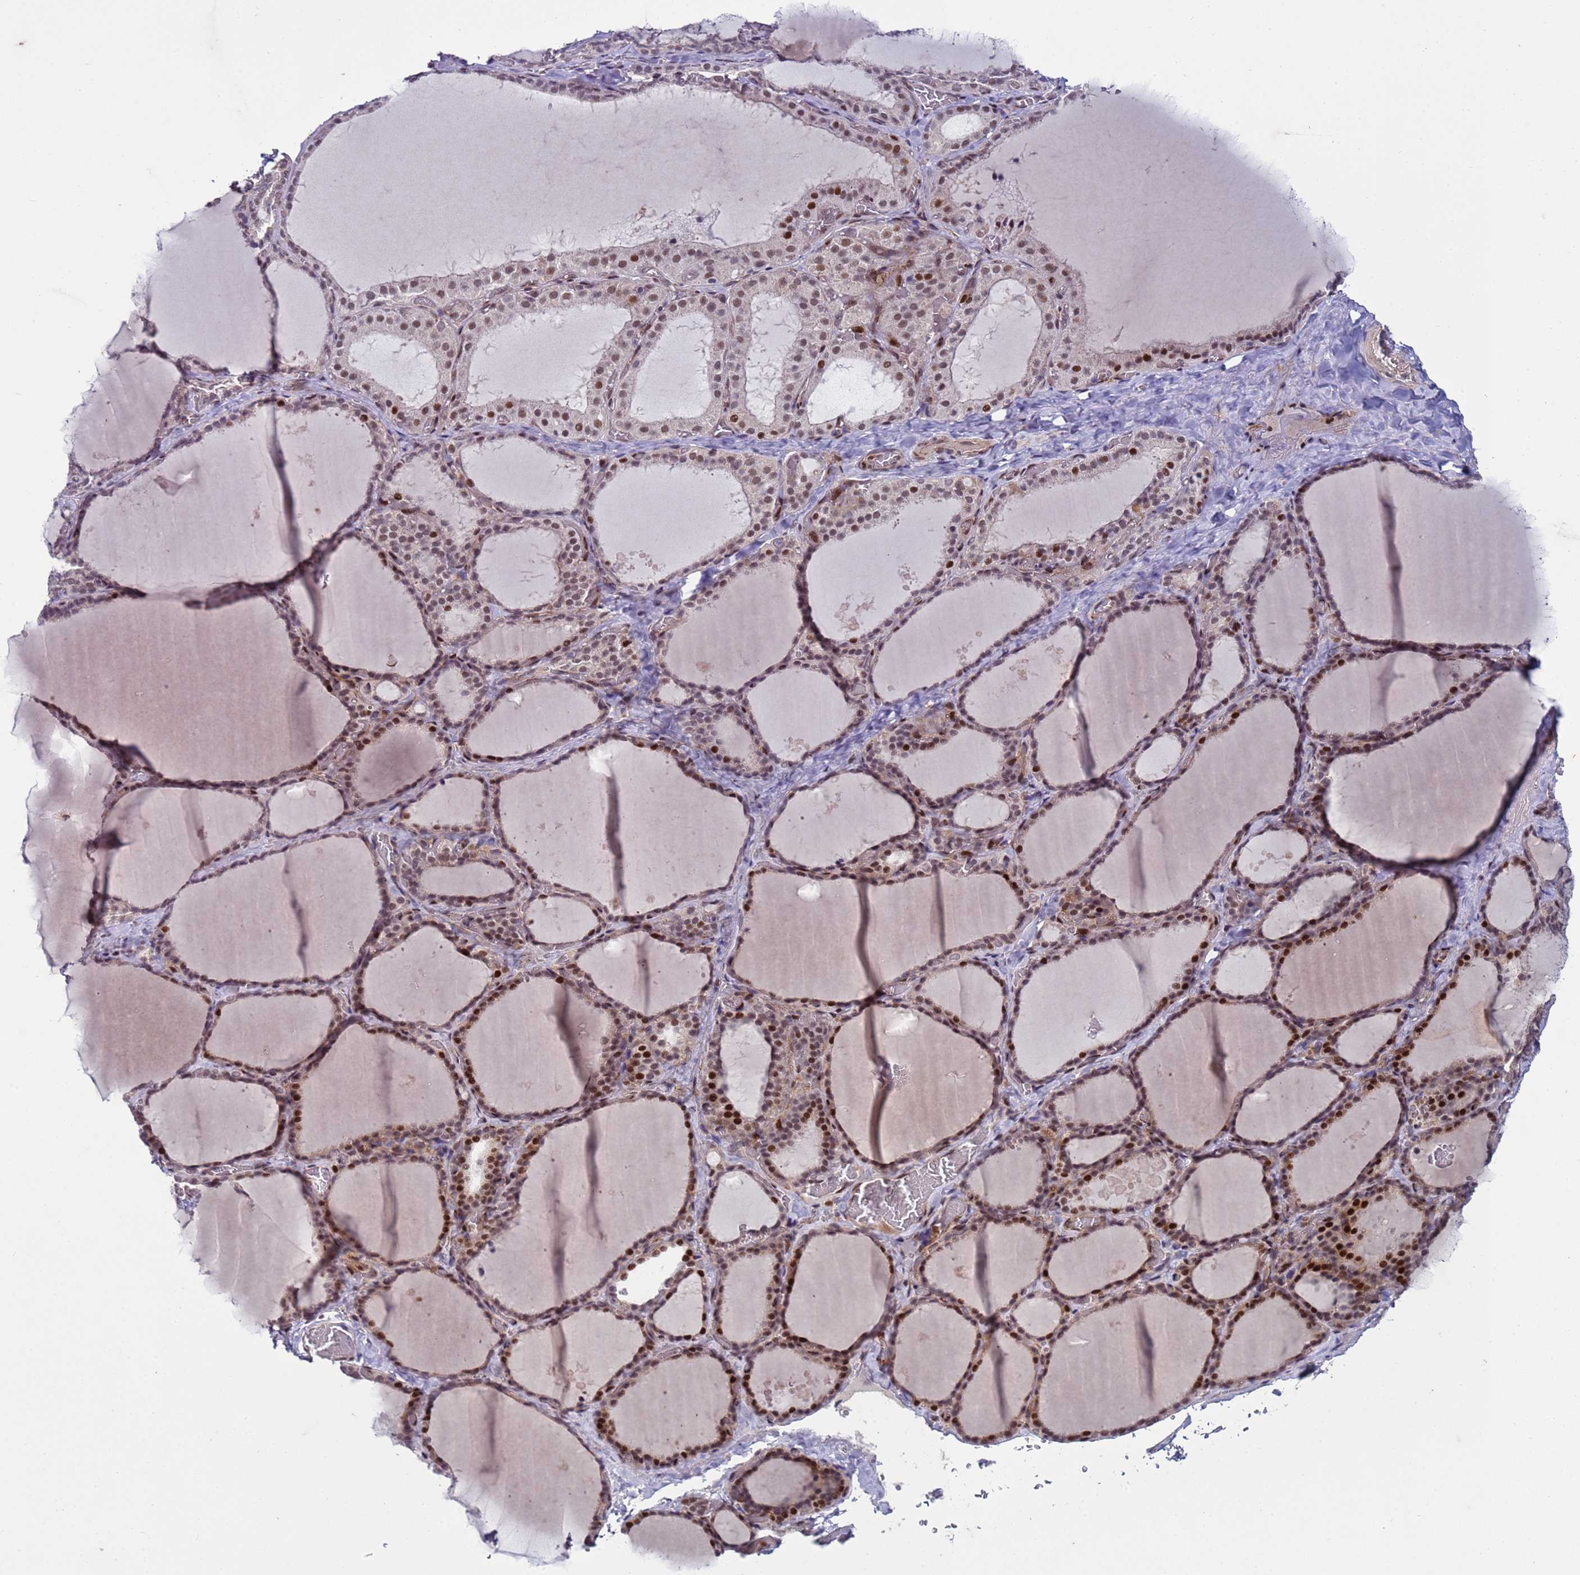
{"staining": {"intensity": "moderate", "quantity": "25%-75%", "location": "nuclear"}, "tissue": "thyroid gland", "cell_type": "Glandular cells", "image_type": "normal", "snomed": [{"axis": "morphology", "description": "Normal tissue, NOS"}, {"axis": "topography", "description": "Thyroid gland"}], "caption": "Immunohistochemical staining of normal human thyroid gland reveals 25%-75% levels of moderate nuclear protein expression in about 25%-75% of glandular cells.", "gene": "SHC3", "patient": {"sex": "female", "age": 39}}